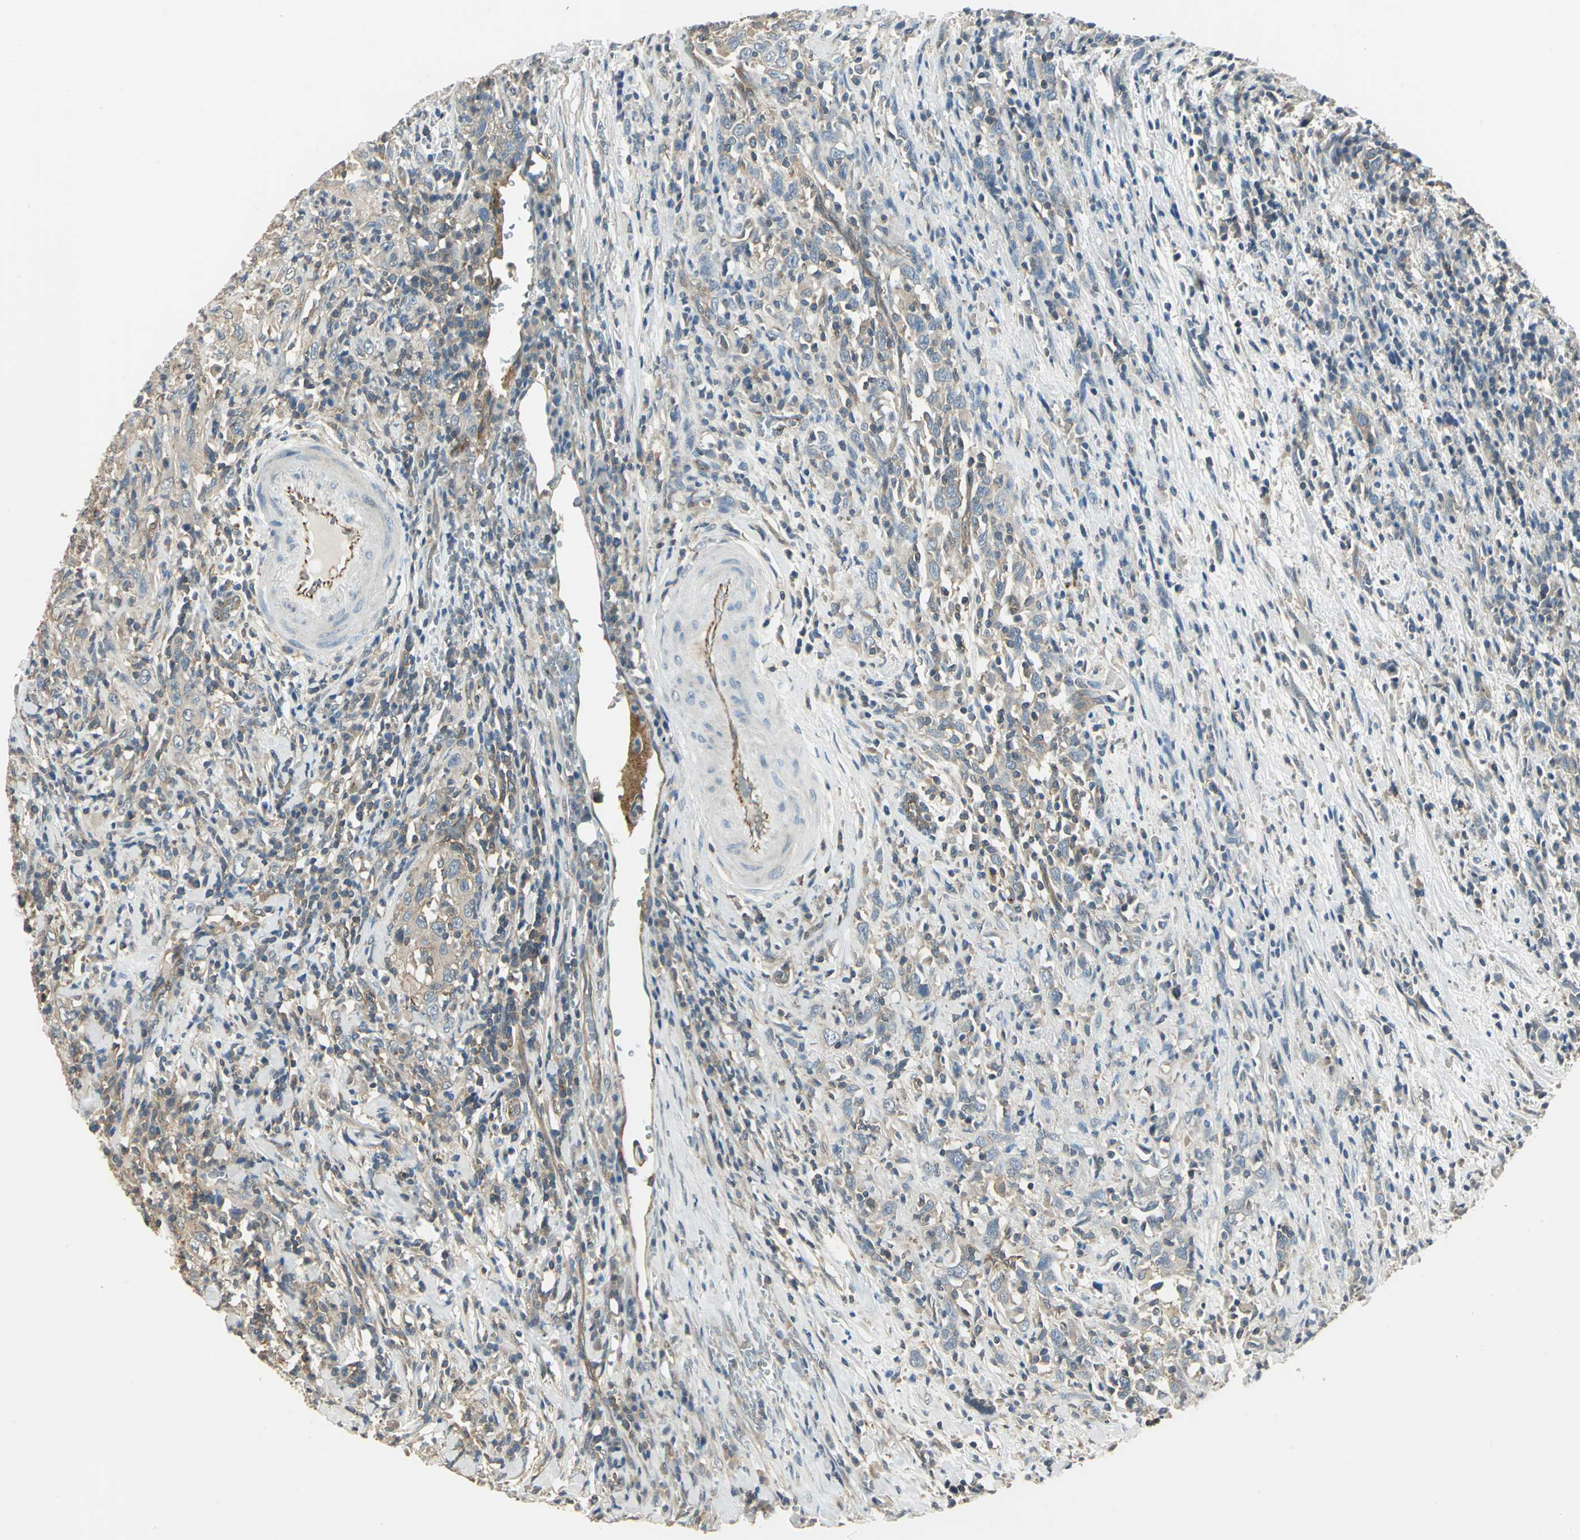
{"staining": {"intensity": "weak", "quantity": "25%-75%", "location": "cytoplasmic/membranous"}, "tissue": "urothelial cancer", "cell_type": "Tumor cells", "image_type": "cancer", "snomed": [{"axis": "morphology", "description": "Urothelial carcinoma, High grade"}, {"axis": "topography", "description": "Urinary bladder"}], "caption": "A brown stain highlights weak cytoplasmic/membranous positivity of a protein in human urothelial cancer tumor cells. (IHC, brightfield microscopy, high magnification).", "gene": "RAPGEF1", "patient": {"sex": "male", "age": 61}}